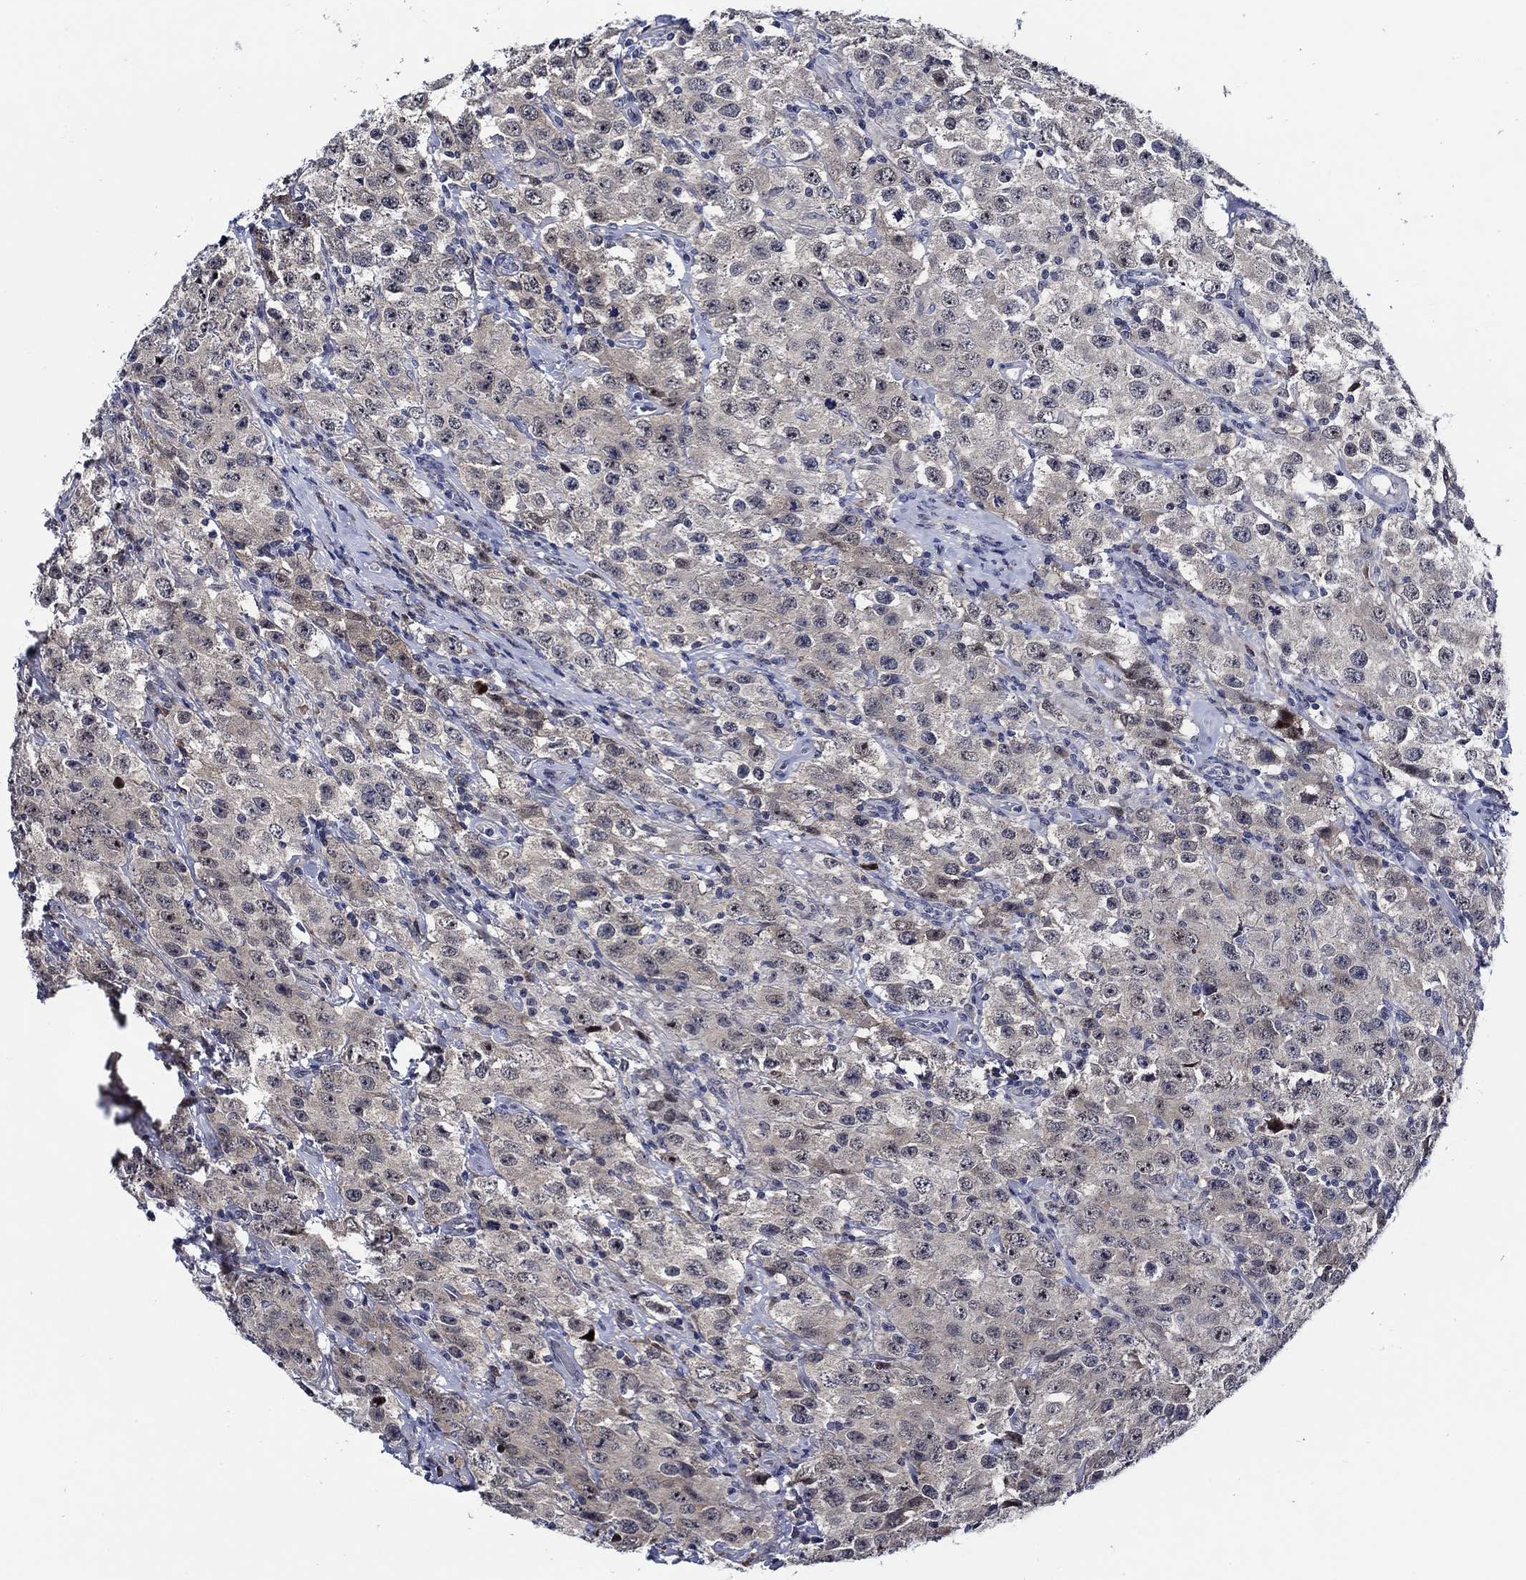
{"staining": {"intensity": "negative", "quantity": "none", "location": "none"}, "tissue": "testis cancer", "cell_type": "Tumor cells", "image_type": "cancer", "snomed": [{"axis": "morphology", "description": "Seminoma, NOS"}, {"axis": "topography", "description": "Testis"}], "caption": "Protein analysis of testis cancer demonstrates no significant expression in tumor cells.", "gene": "C8orf48", "patient": {"sex": "male", "age": 52}}